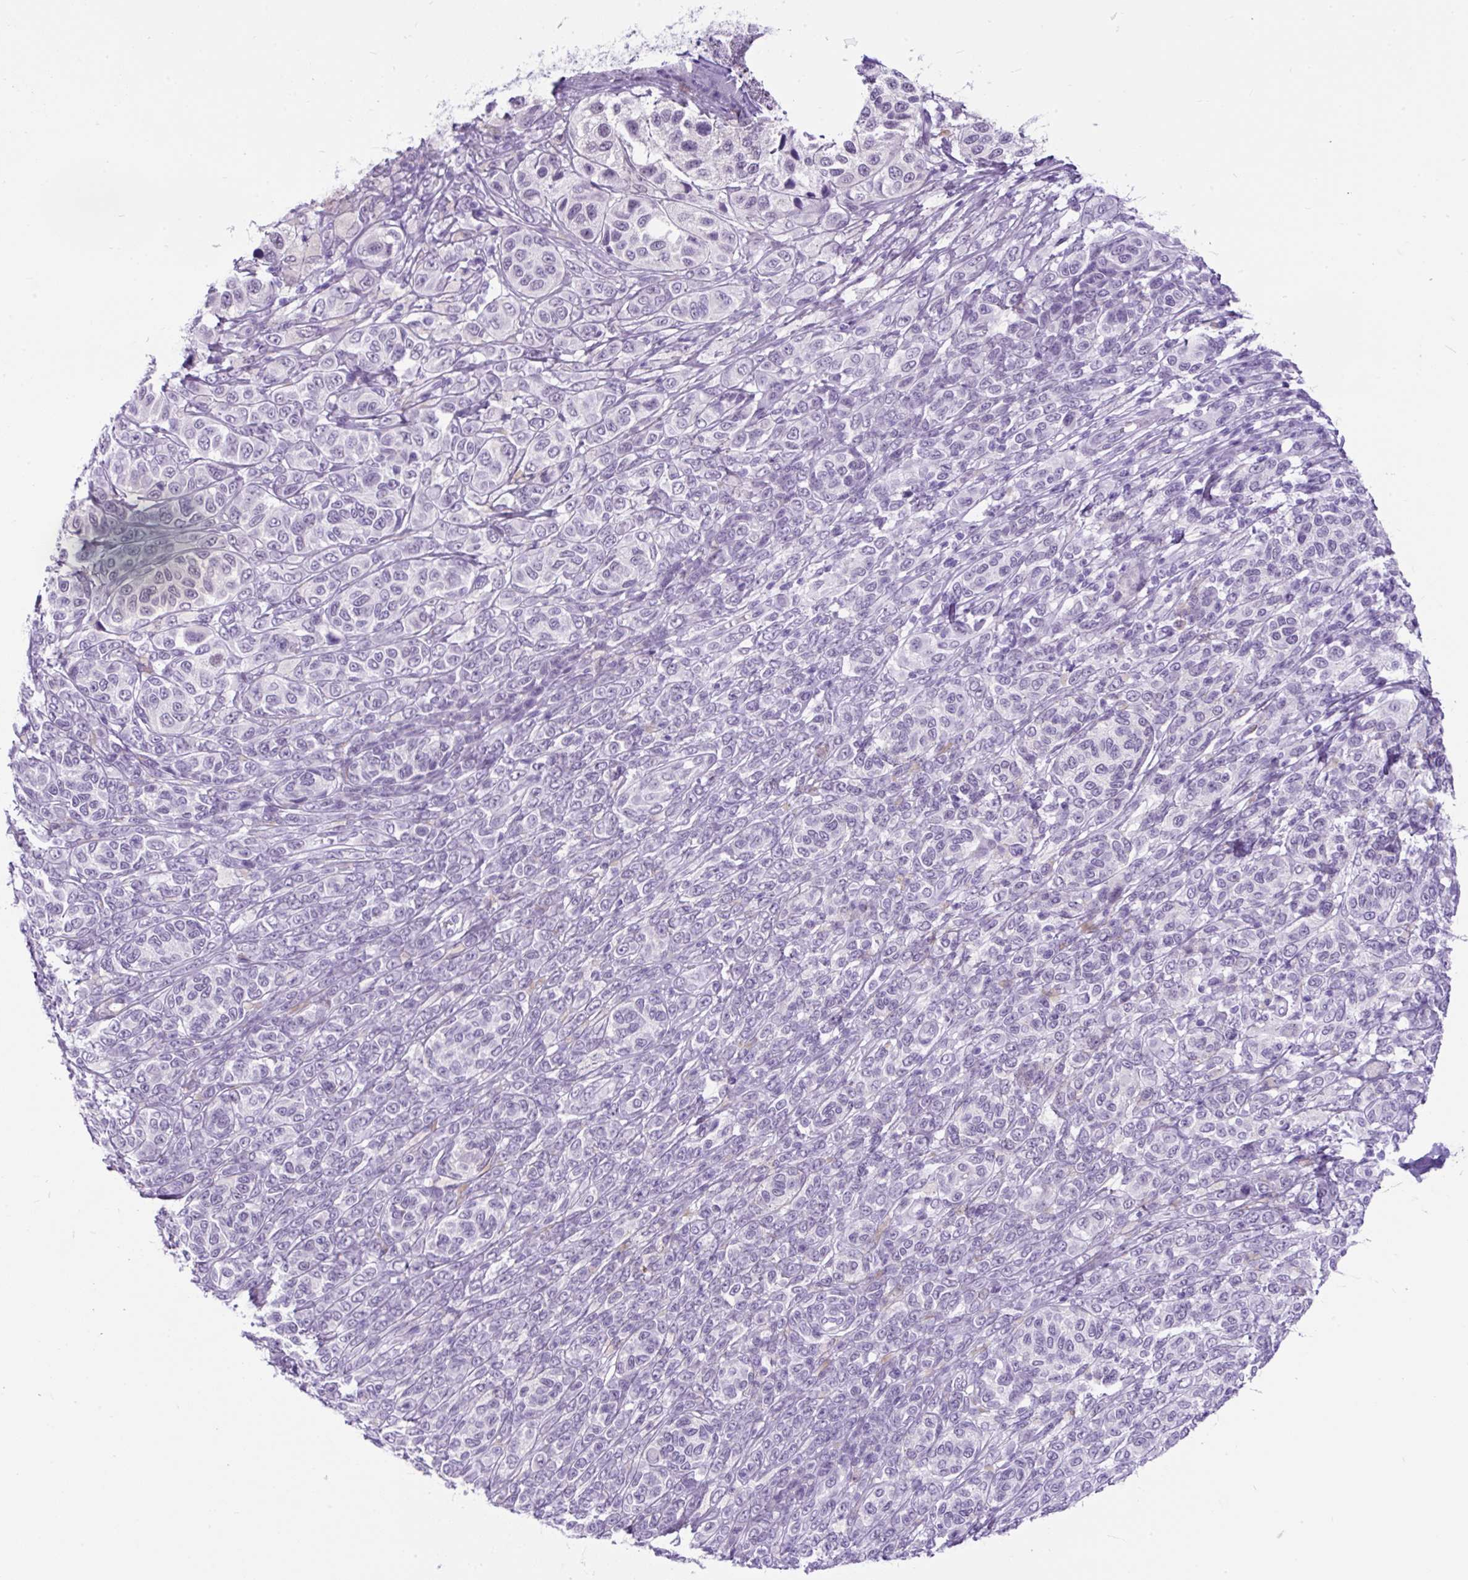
{"staining": {"intensity": "negative", "quantity": "none", "location": "none"}, "tissue": "melanoma", "cell_type": "Tumor cells", "image_type": "cancer", "snomed": [{"axis": "morphology", "description": "Malignant melanoma, NOS"}, {"axis": "topography", "description": "Skin"}], "caption": "Tumor cells are negative for protein expression in human melanoma.", "gene": "SCGB1A1", "patient": {"sex": "male", "age": 42}}